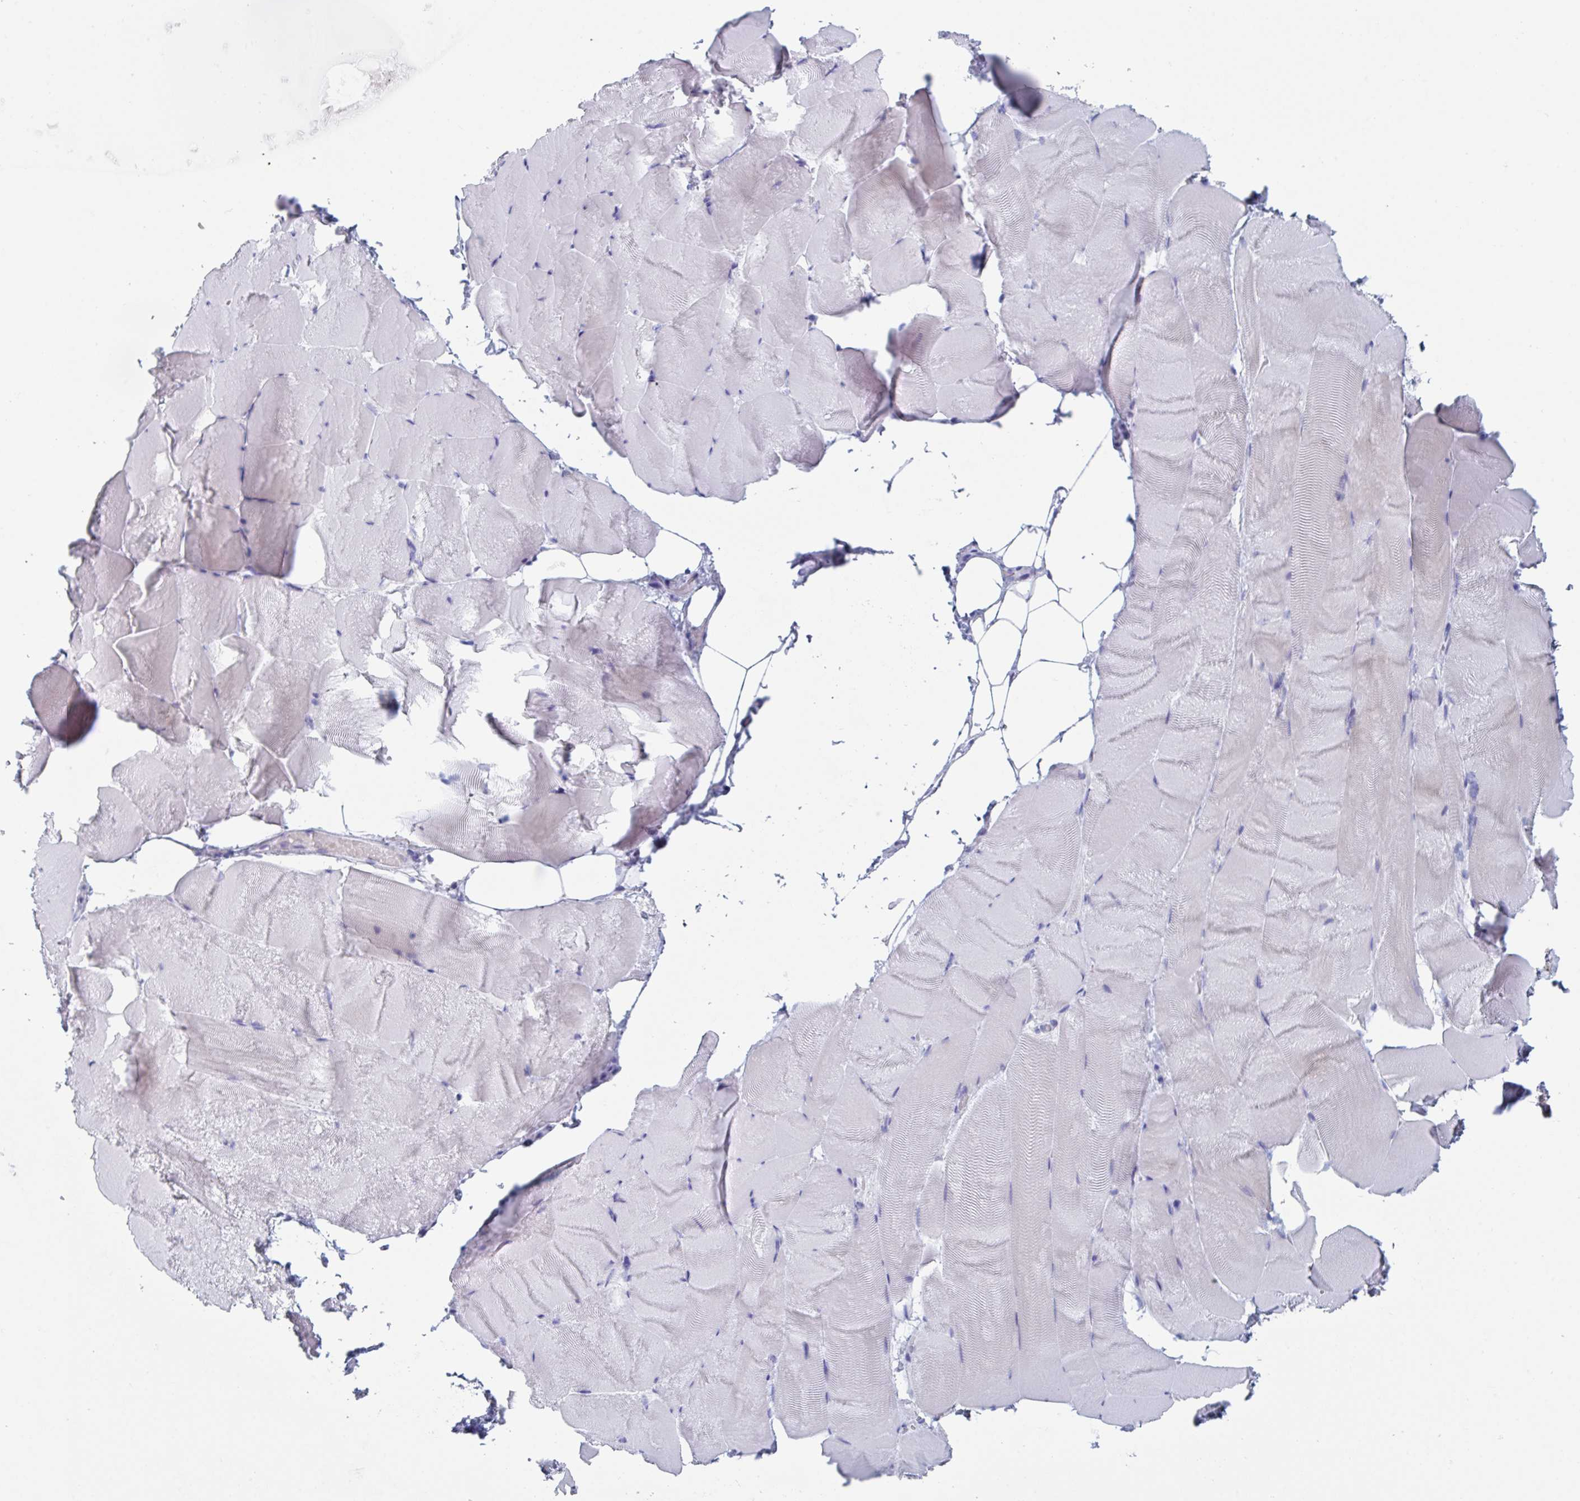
{"staining": {"intensity": "negative", "quantity": "none", "location": "none"}, "tissue": "skeletal muscle", "cell_type": "Myocytes", "image_type": "normal", "snomed": [{"axis": "morphology", "description": "Normal tissue, NOS"}, {"axis": "topography", "description": "Skeletal muscle"}], "caption": "This is an IHC photomicrograph of benign skeletal muscle. There is no positivity in myocytes.", "gene": "NT5C3B", "patient": {"sex": "female", "age": 64}}